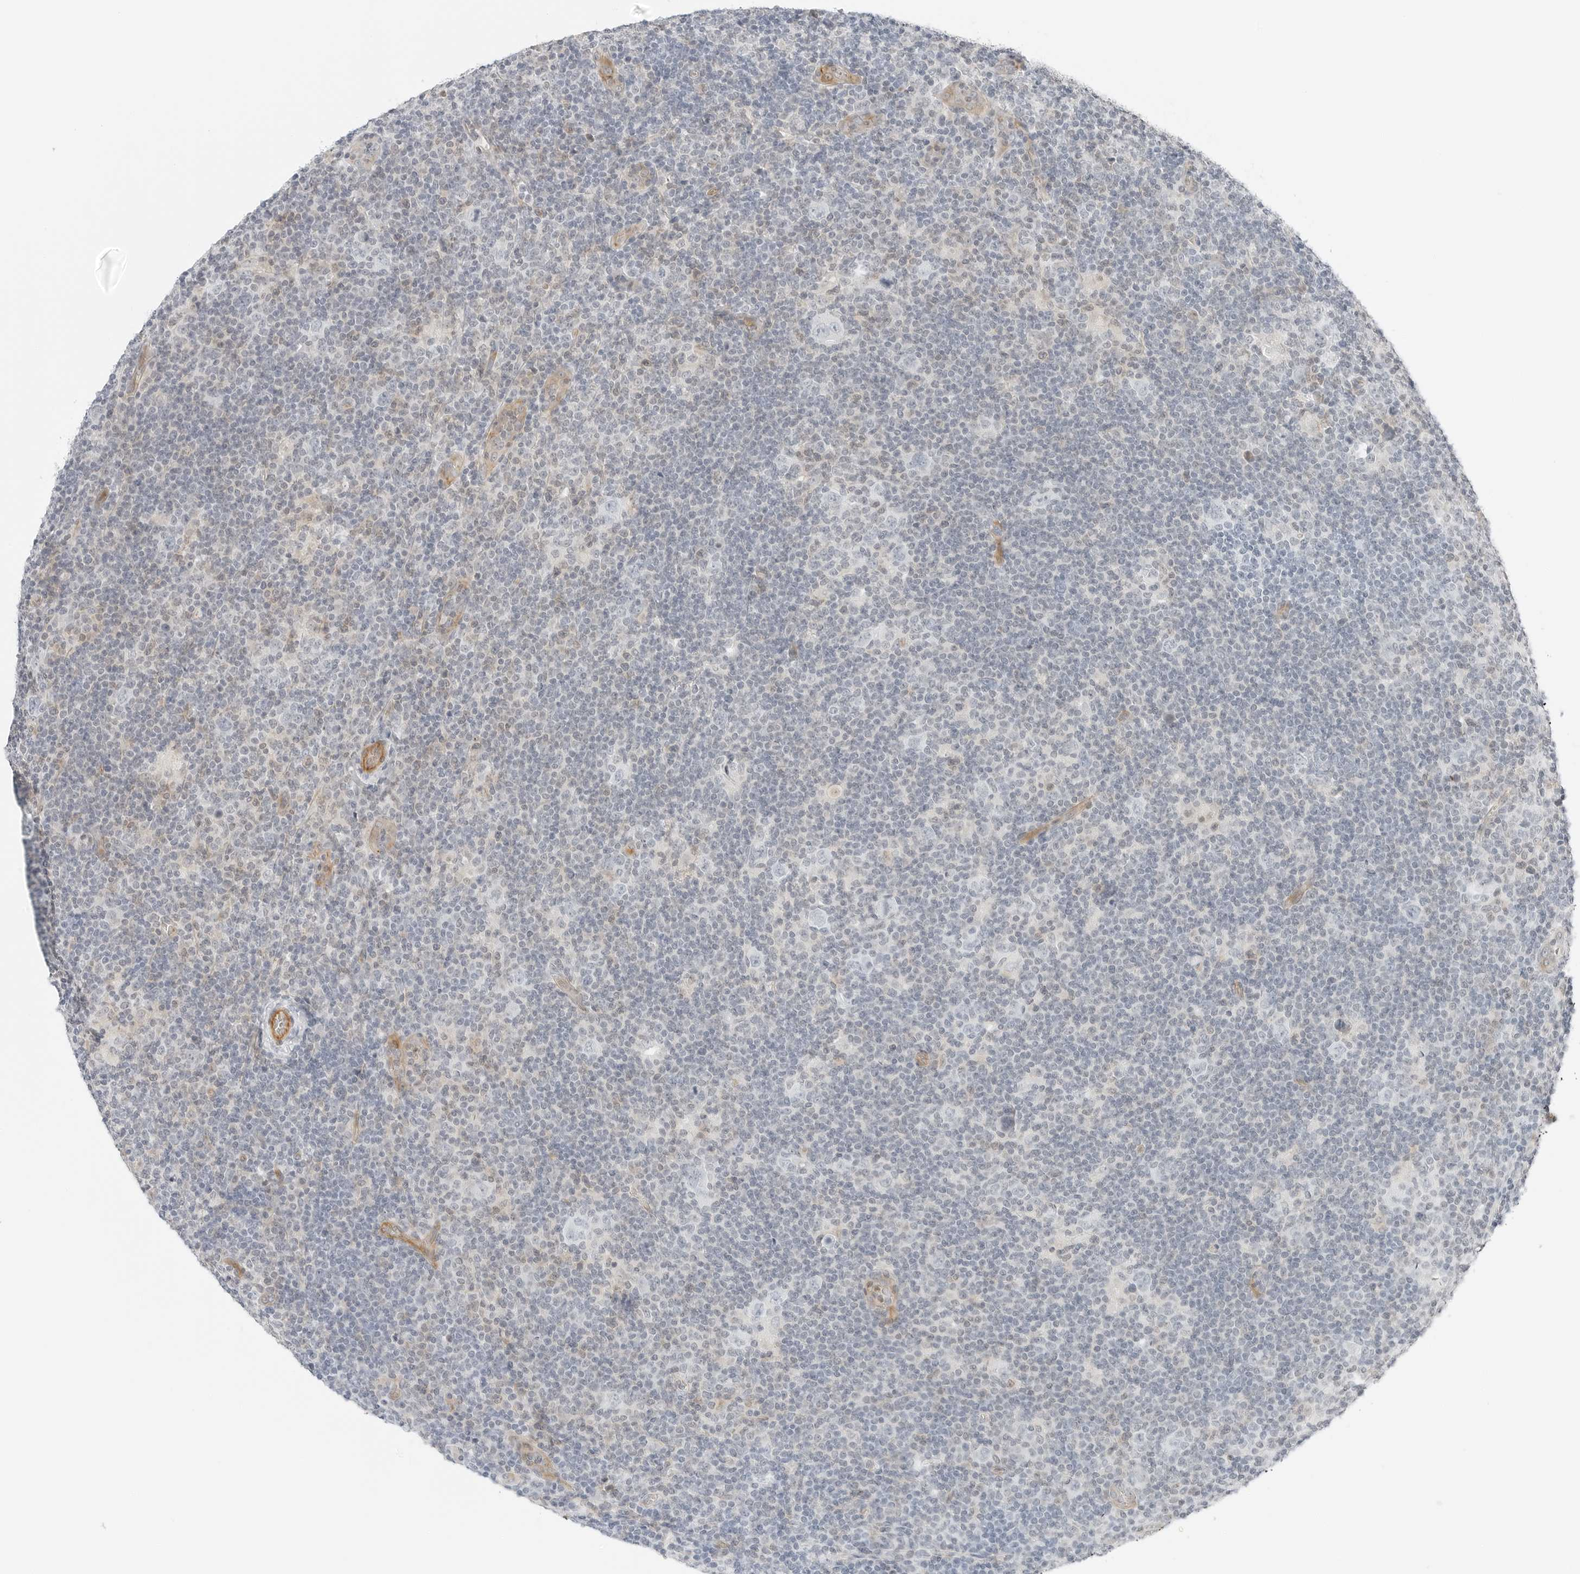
{"staining": {"intensity": "negative", "quantity": "none", "location": "none"}, "tissue": "lymphoma", "cell_type": "Tumor cells", "image_type": "cancer", "snomed": [{"axis": "morphology", "description": "Hodgkin's disease, NOS"}, {"axis": "topography", "description": "Lymph node"}], "caption": "Immunohistochemistry image of neoplastic tissue: human lymphoma stained with DAB displays no significant protein staining in tumor cells. (Stains: DAB immunohistochemistry with hematoxylin counter stain, Microscopy: brightfield microscopy at high magnification).", "gene": "IQCC", "patient": {"sex": "female", "age": 57}}